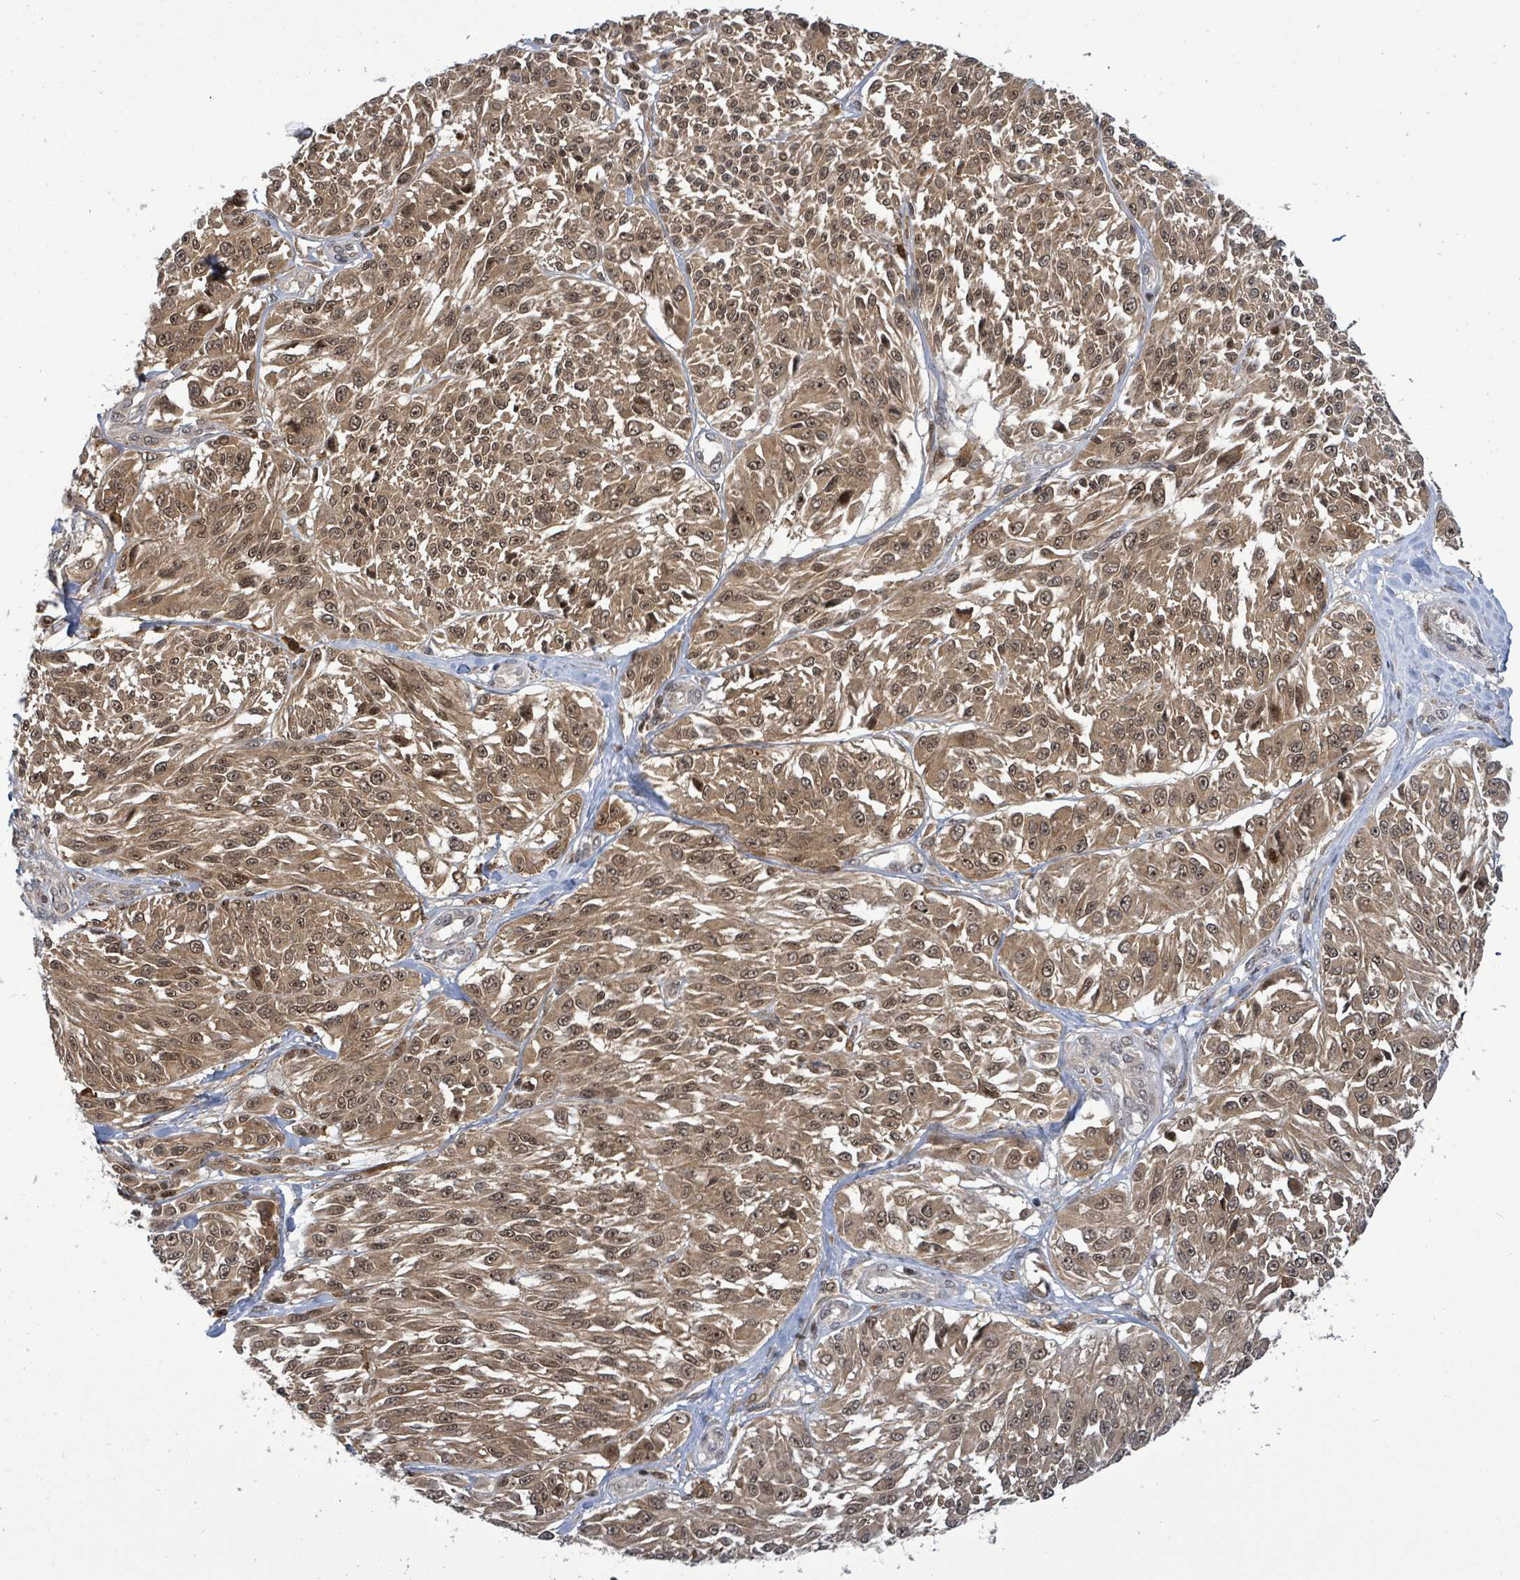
{"staining": {"intensity": "moderate", "quantity": ">75%", "location": "cytoplasmic/membranous,nuclear"}, "tissue": "melanoma", "cell_type": "Tumor cells", "image_type": "cancer", "snomed": [{"axis": "morphology", "description": "Malignant melanoma, NOS"}, {"axis": "topography", "description": "Skin"}], "caption": "Immunohistochemistry (DAB) staining of malignant melanoma exhibits moderate cytoplasmic/membranous and nuclear protein expression in about >75% of tumor cells.", "gene": "FBXO6", "patient": {"sex": "male", "age": 94}}